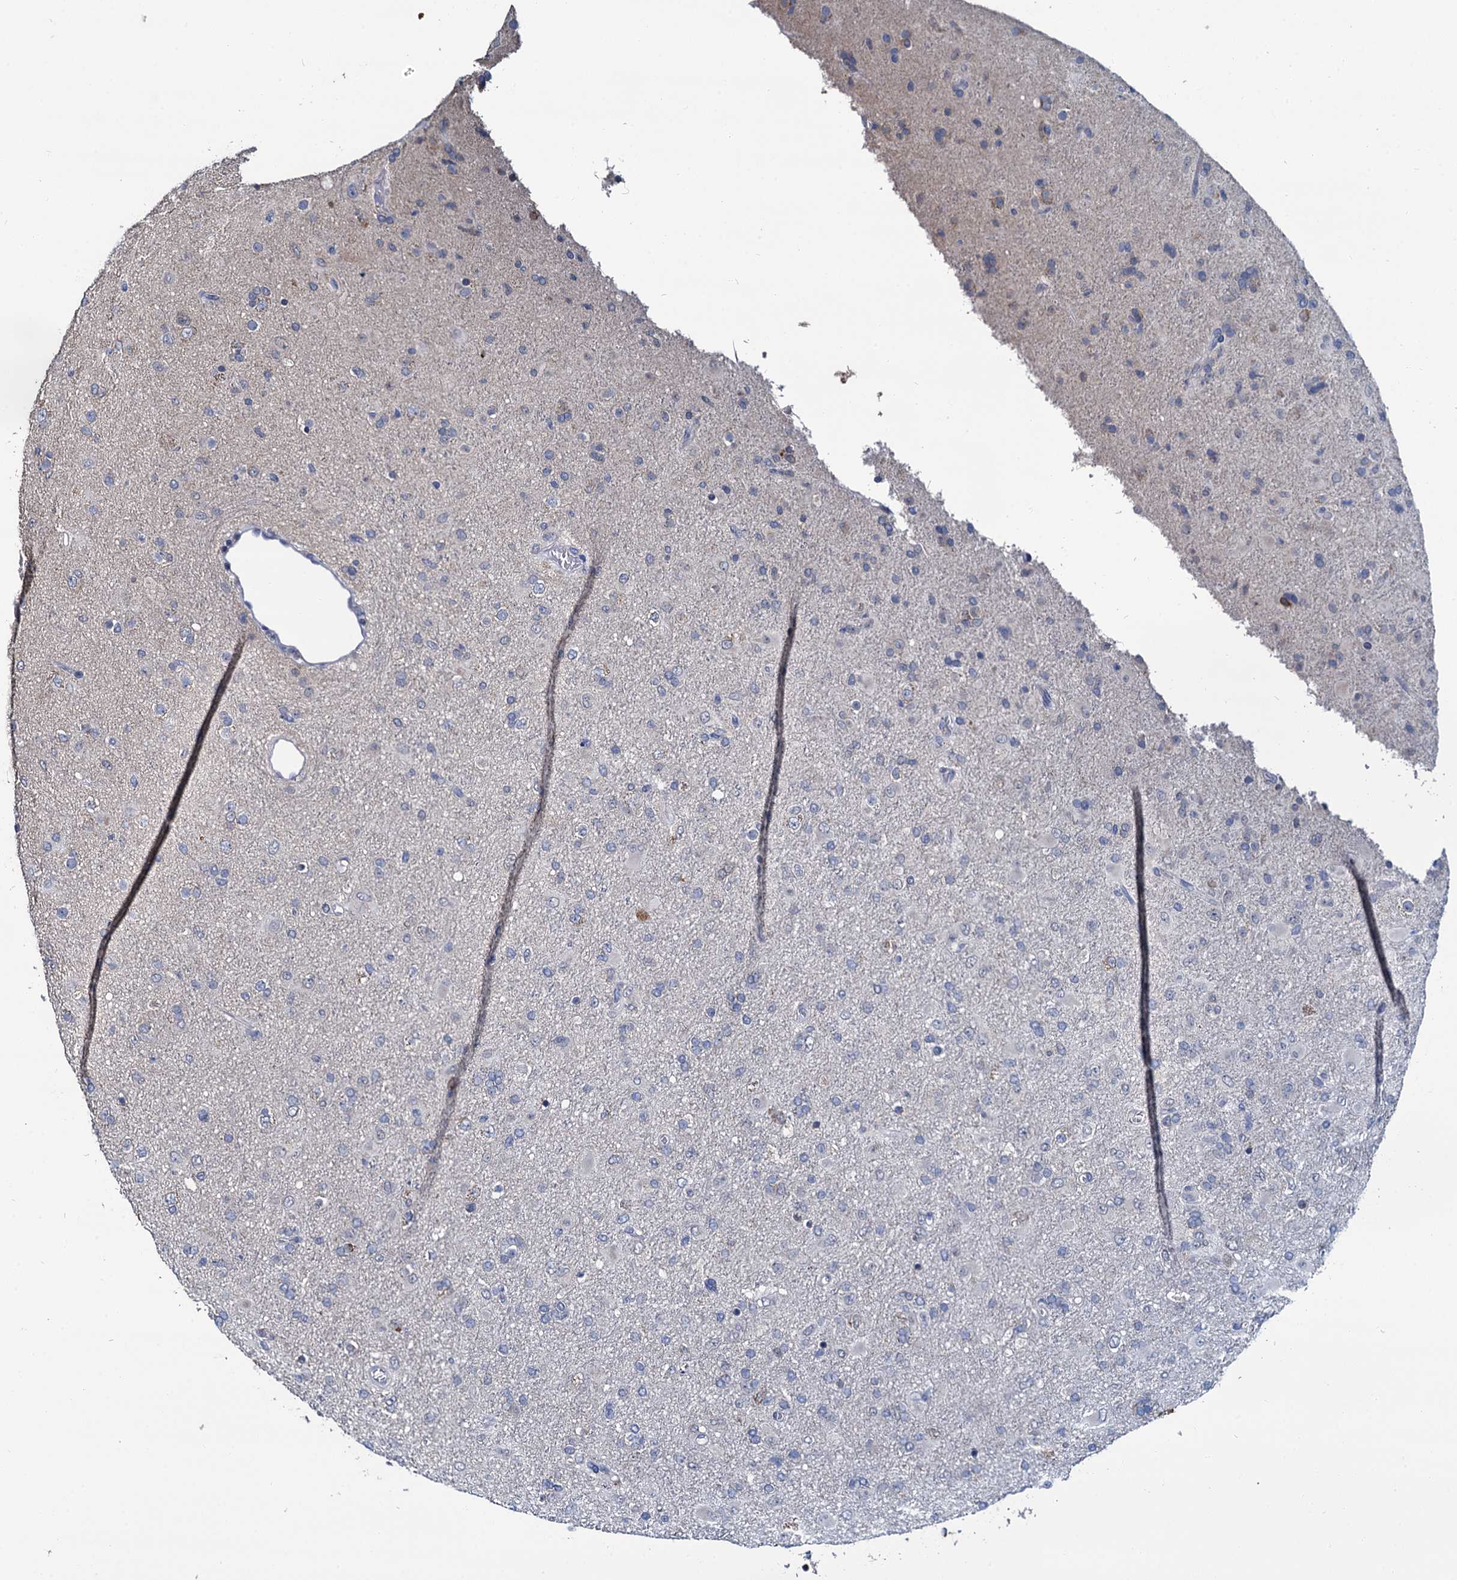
{"staining": {"intensity": "negative", "quantity": "none", "location": "none"}, "tissue": "glioma", "cell_type": "Tumor cells", "image_type": "cancer", "snomed": [{"axis": "morphology", "description": "Glioma, malignant, Low grade"}, {"axis": "topography", "description": "Brain"}], "caption": "Tumor cells show no significant protein expression in glioma.", "gene": "MIOX", "patient": {"sex": "male", "age": 65}}